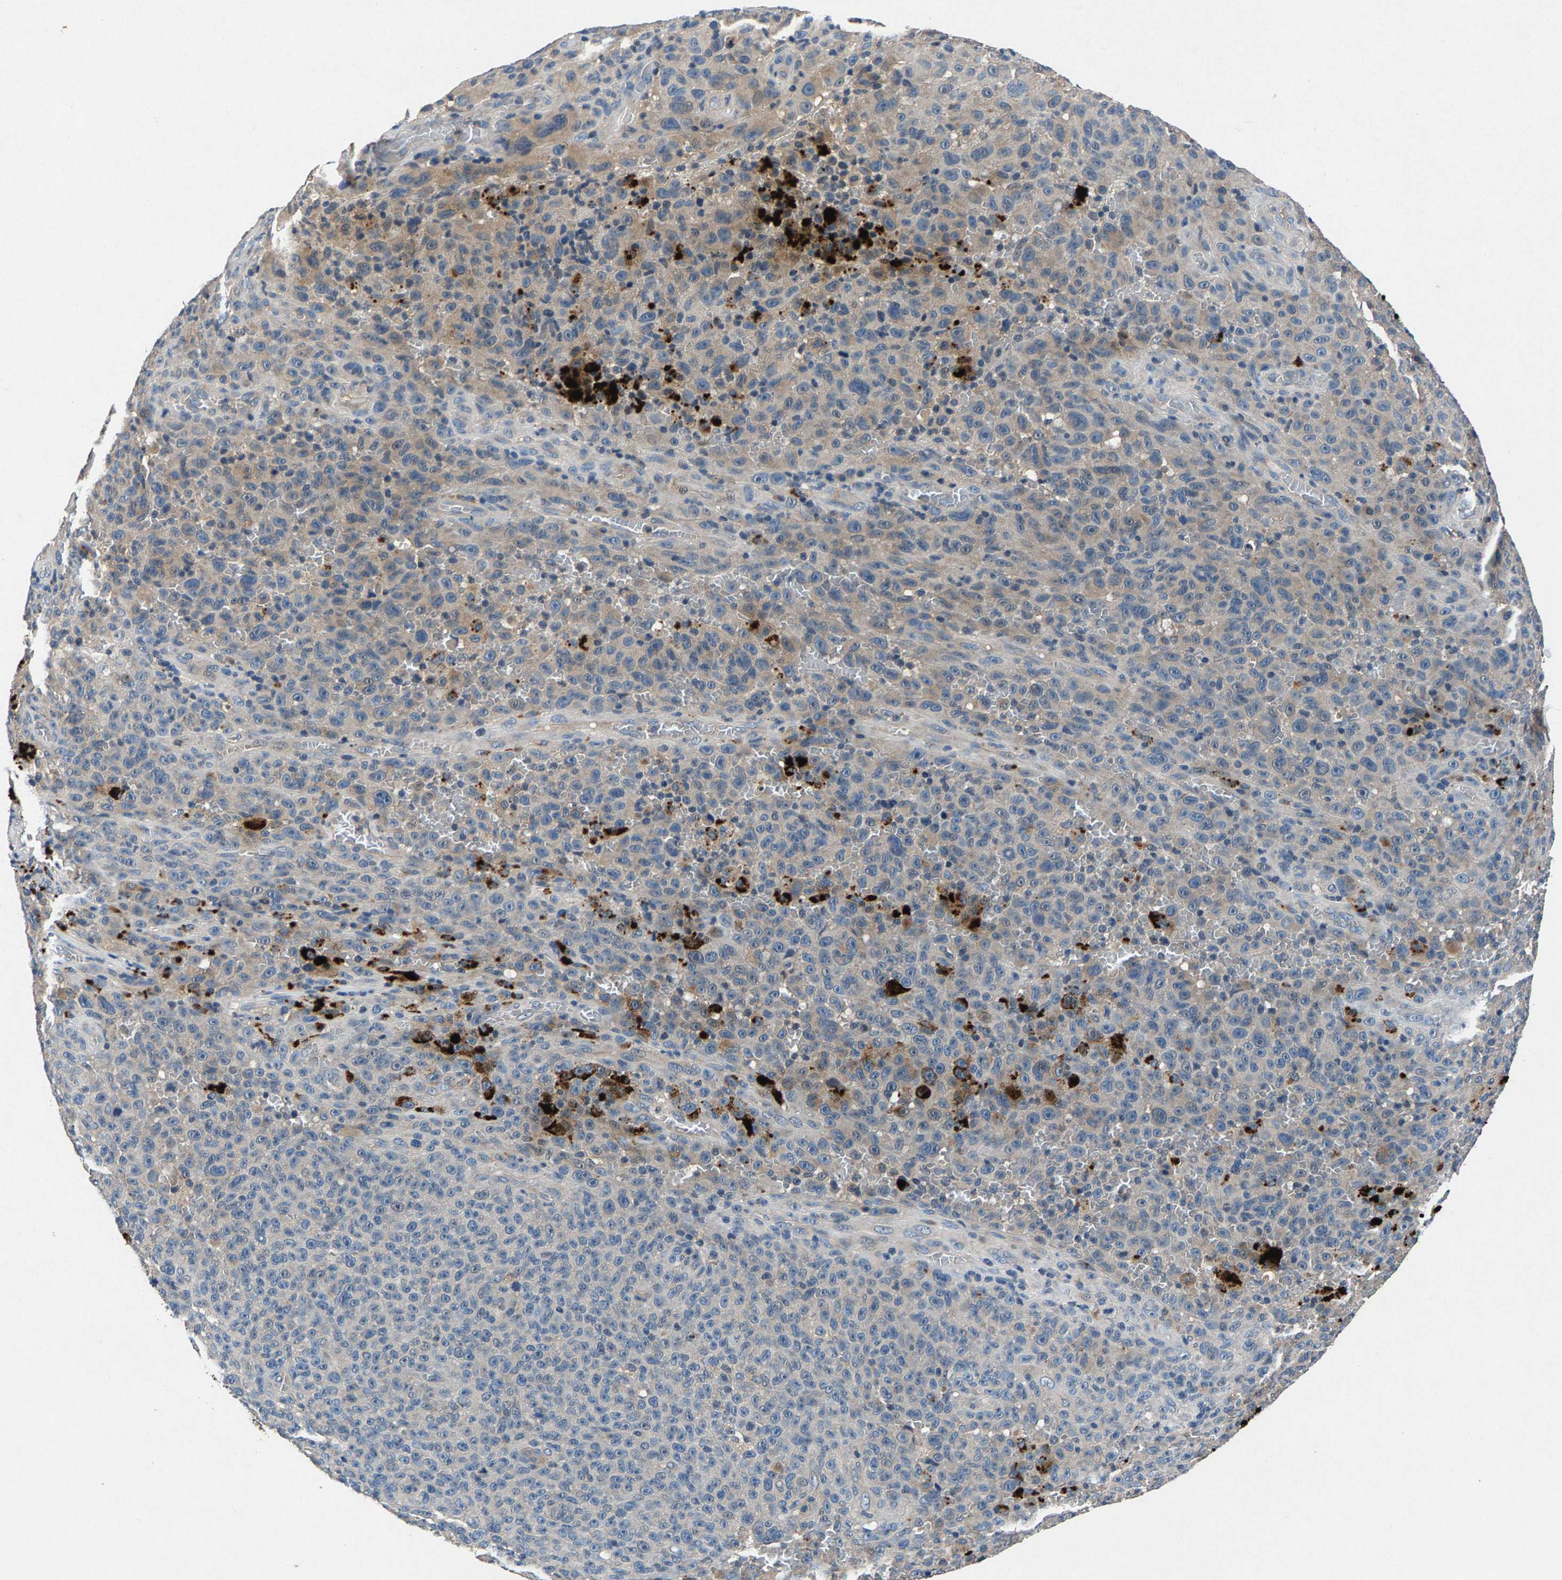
{"staining": {"intensity": "weak", "quantity": "25%-75%", "location": "cytoplasmic/membranous"}, "tissue": "melanoma", "cell_type": "Tumor cells", "image_type": "cancer", "snomed": [{"axis": "morphology", "description": "Malignant melanoma, NOS"}, {"axis": "topography", "description": "Skin"}], "caption": "IHC (DAB) staining of melanoma exhibits weak cytoplasmic/membranous protein staining in approximately 25%-75% of tumor cells. The protein is stained brown, and the nuclei are stained in blue (DAB IHC with brightfield microscopy, high magnification).", "gene": "PRXL2C", "patient": {"sex": "female", "age": 82}}